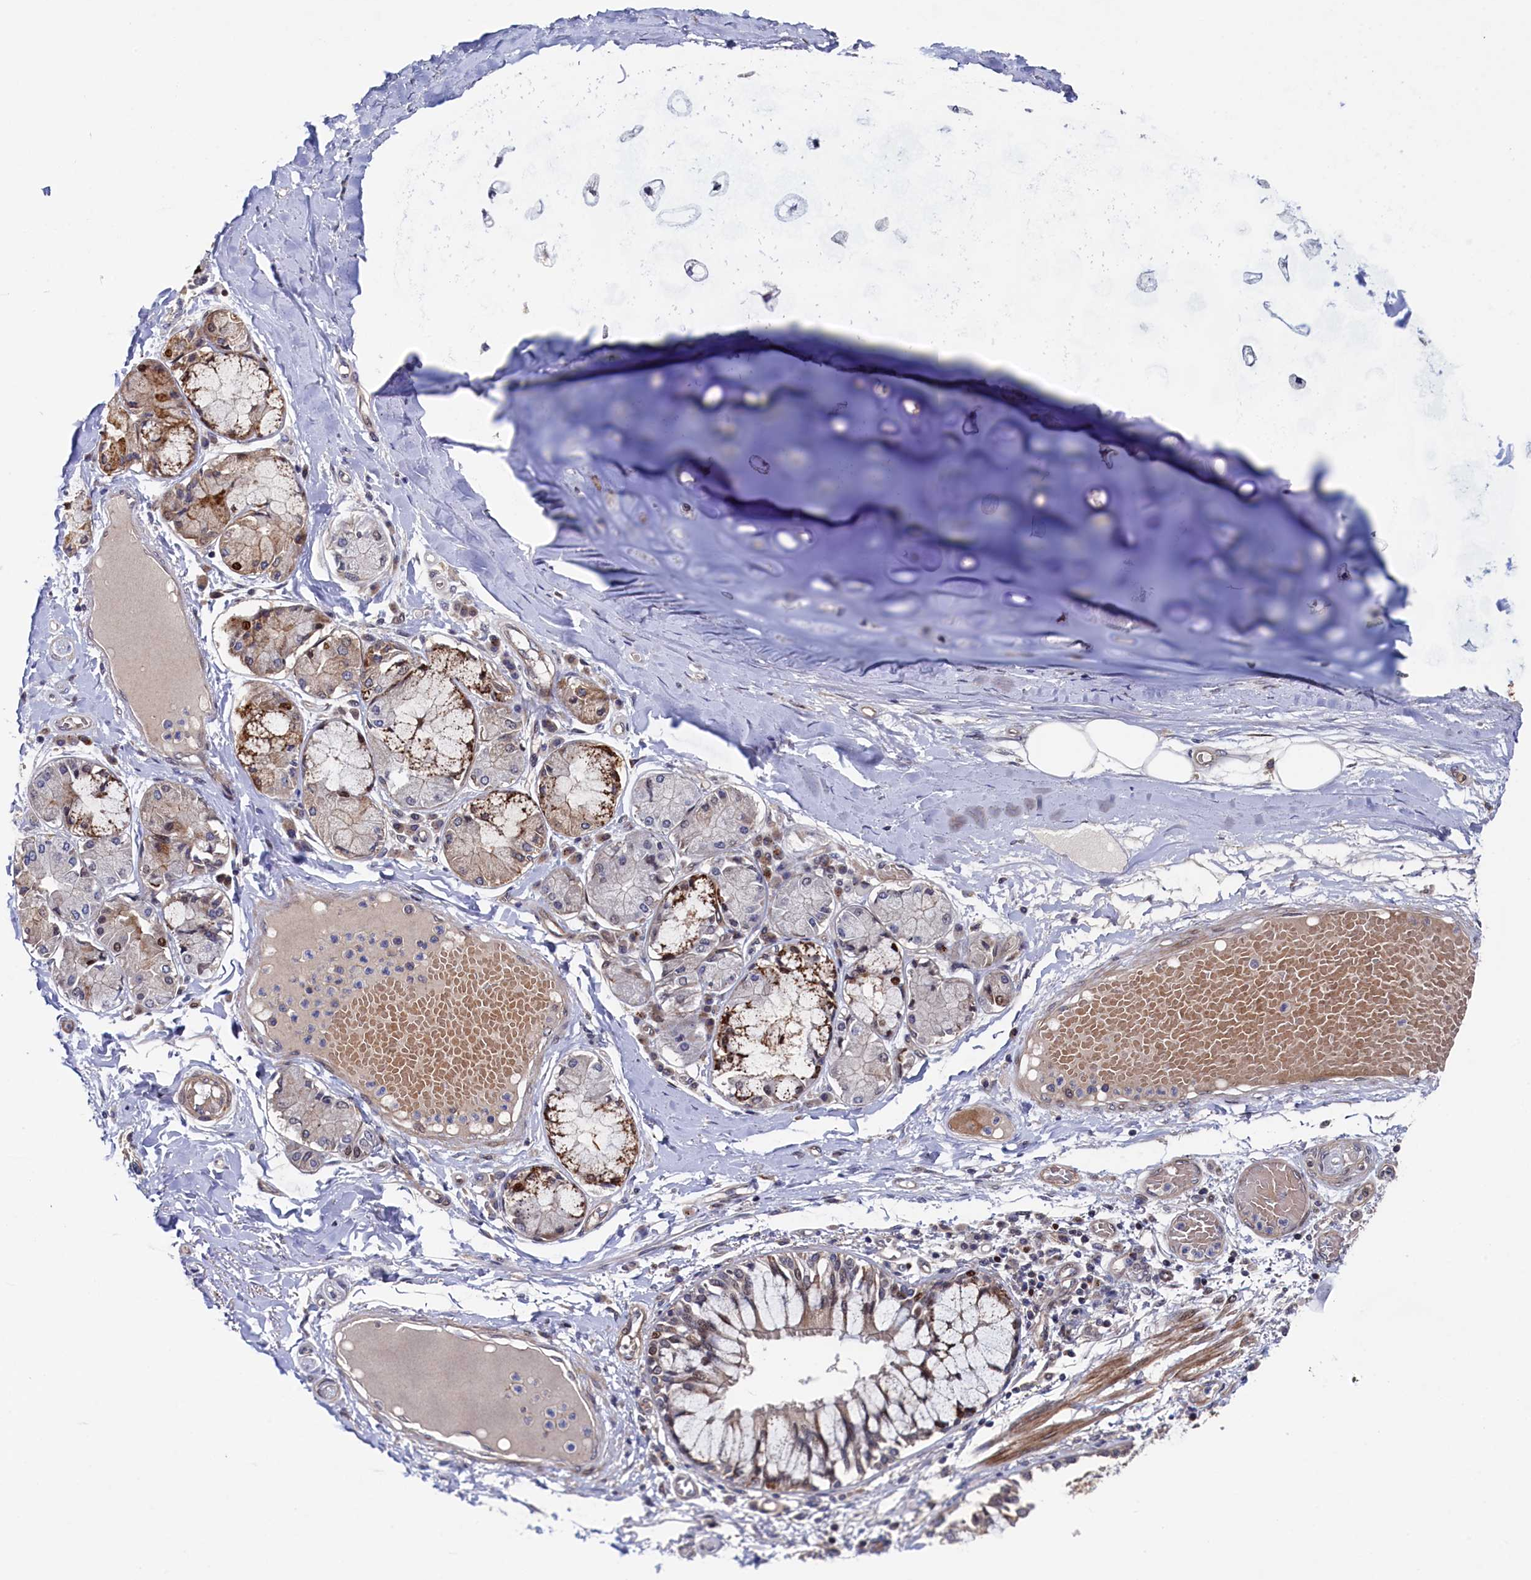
{"staining": {"intensity": "weak", "quantity": "25%-75%", "location": "cytoplasmic/membranous"}, "tissue": "soft tissue", "cell_type": "Chondrocytes", "image_type": "normal", "snomed": [{"axis": "morphology", "description": "Normal tissue, NOS"}, {"axis": "topography", "description": "Cartilage tissue"}, {"axis": "topography", "description": "Bronchus"}, {"axis": "topography", "description": "Lung"}, {"axis": "topography", "description": "Peripheral nerve tissue"}], "caption": "Protein expression analysis of unremarkable soft tissue demonstrates weak cytoplasmic/membranous staining in approximately 25%-75% of chondrocytes.", "gene": "ZNF891", "patient": {"sex": "female", "age": 49}}